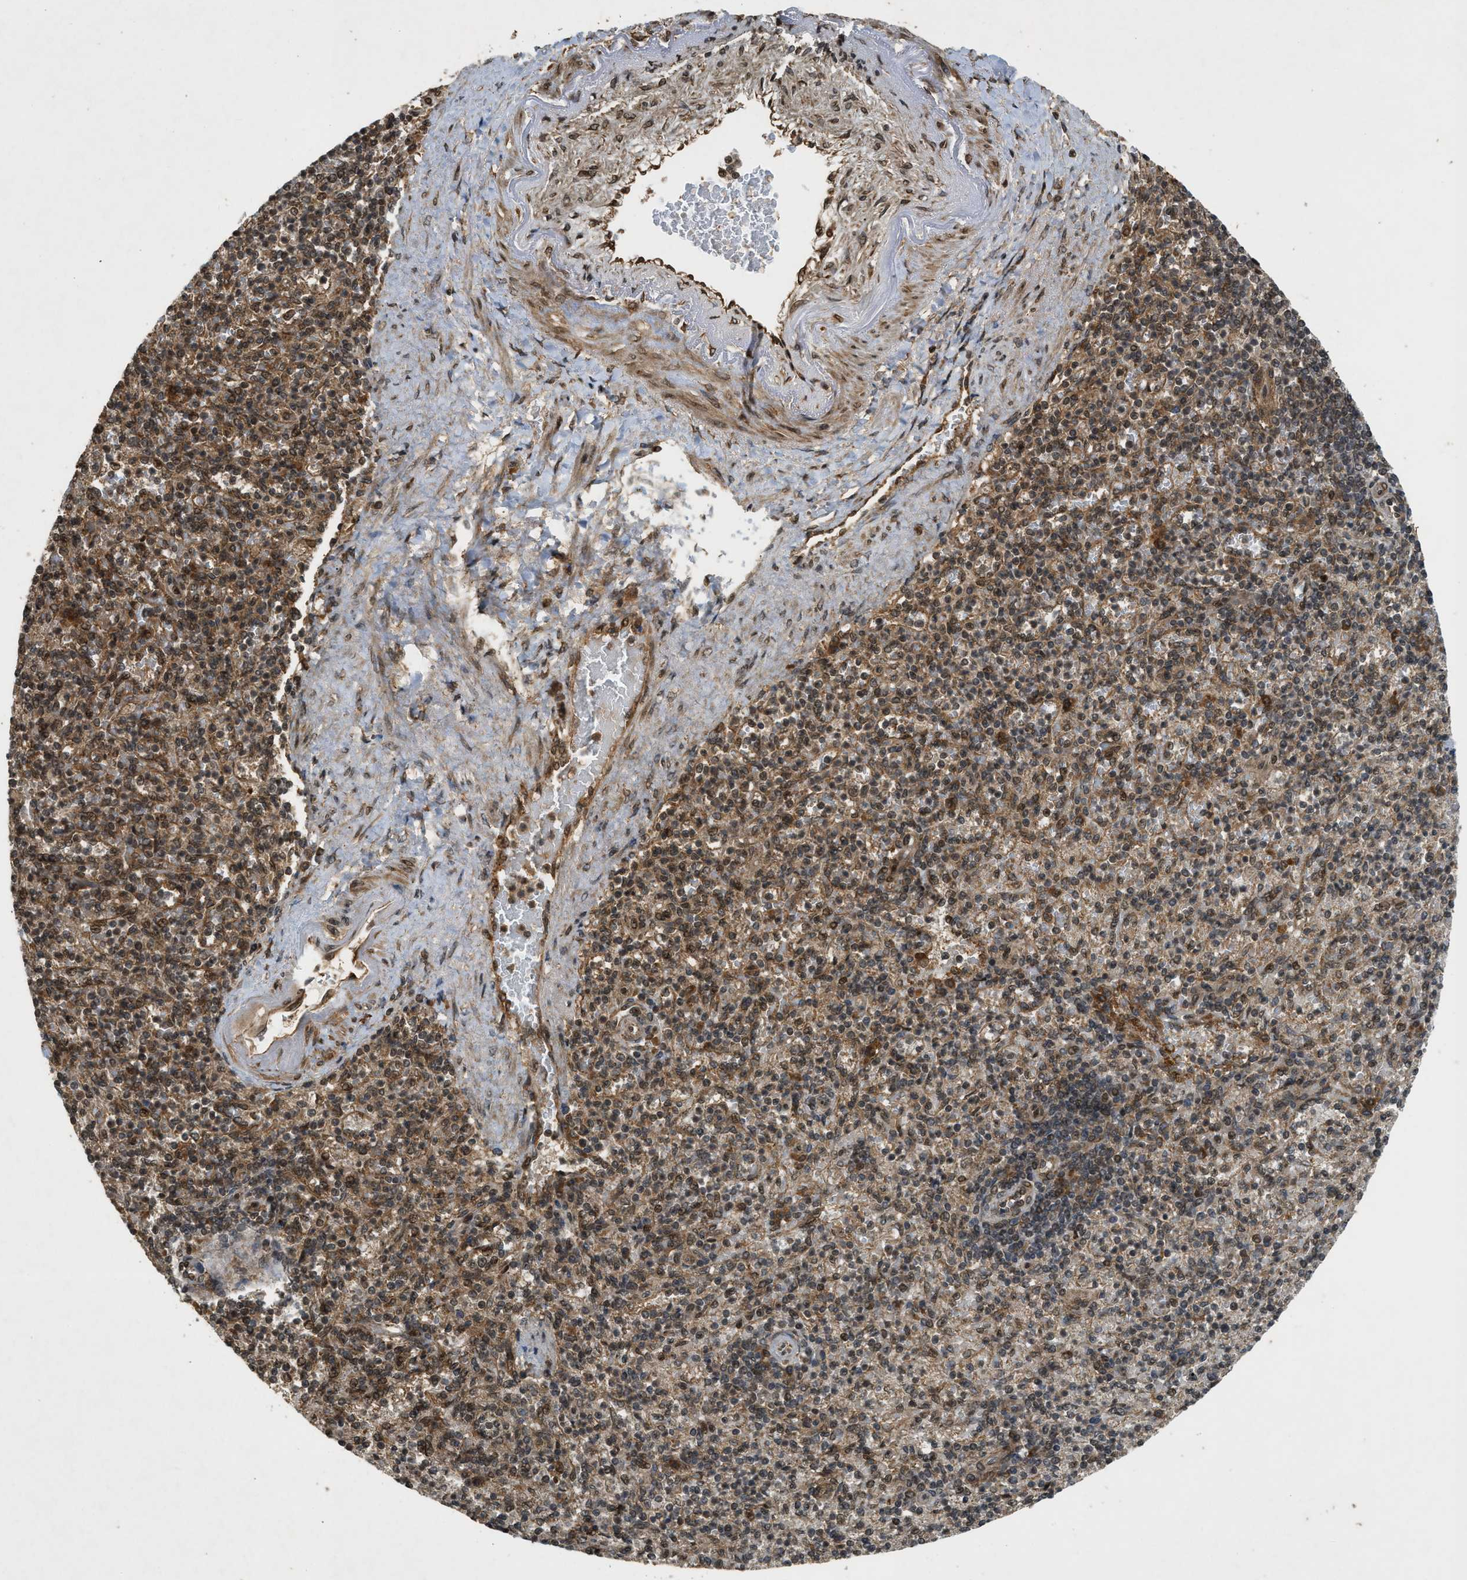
{"staining": {"intensity": "moderate", "quantity": ">75%", "location": "cytoplasmic/membranous,nuclear"}, "tissue": "spleen", "cell_type": "Cells in red pulp", "image_type": "normal", "snomed": [{"axis": "morphology", "description": "Normal tissue, NOS"}, {"axis": "topography", "description": "Spleen"}], "caption": "Immunohistochemical staining of benign spleen reveals >75% levels of moderate cytoplasmic/membranous,nuclear protein expression in approximately >75% of cells in red pulp. (DAB = brown stain, brightfield microscopy at high magnification).", "gene": "EIF2AK3", "patient": {"sex": "female", "age": 74}}